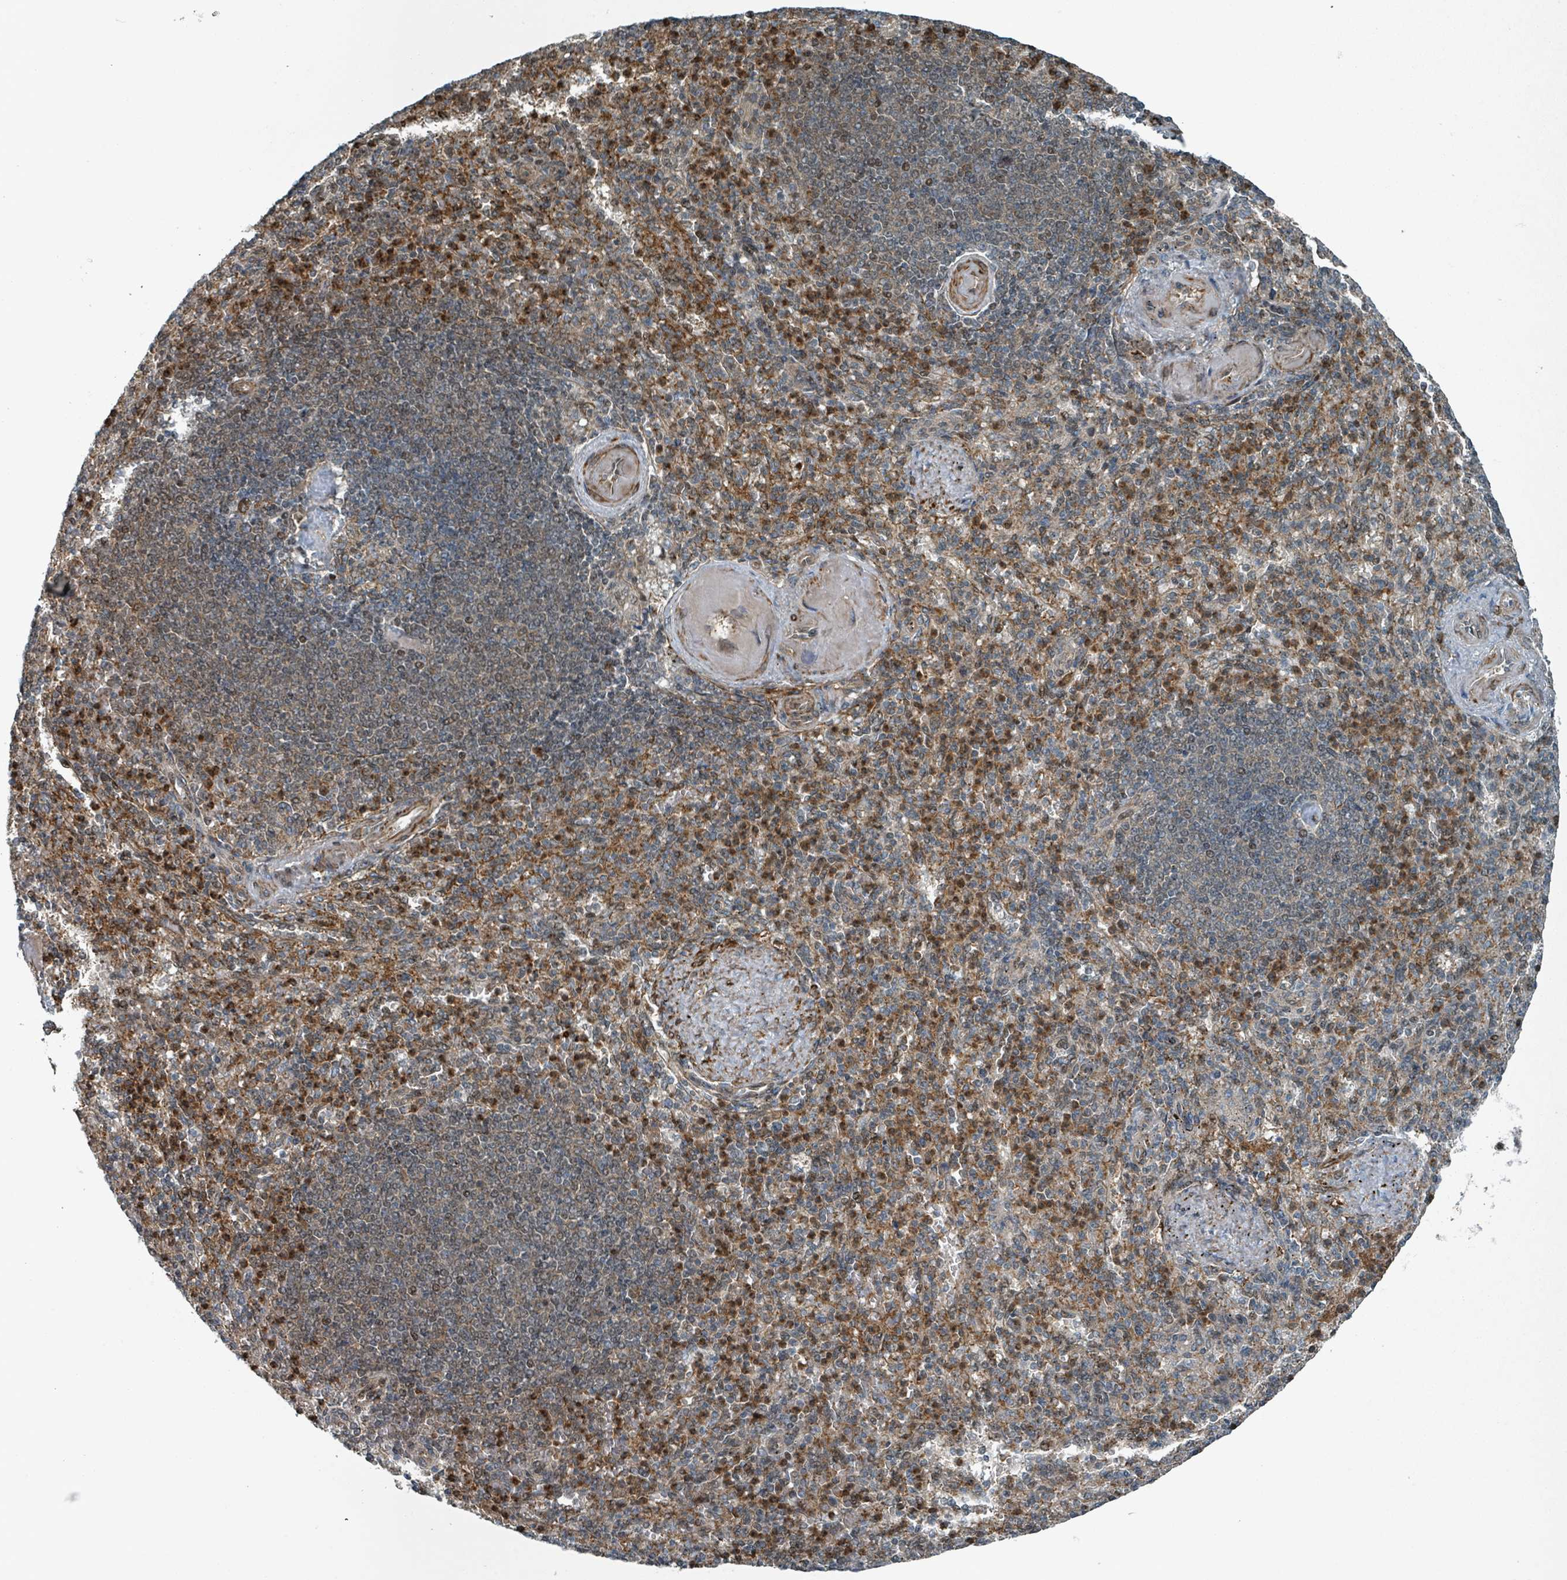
{"staining": {"intensity": "moderate", "quantity": "25%-75%", "location": "cytoplasmic/membranous,nuclear"}, "tissue": "spleen", "cell_type": "Cells in red pulp", "image_type": "normal", "snomed": [{"axis": "morphology", "description": "Normal tissue, NOS"}, {"axis": "topography", "description": "Spleen"}], "caption": "This image exhibits unremarkable spleen stained with IHC to label a protein in brown. The cytoplasmic/membranous,nuclear of cells in red pulp show moderate positivity for the protein. Nuclei are counter-stained blue.", "gene": "RHPN2", "patient": {"sex": "female", "age": 74}}